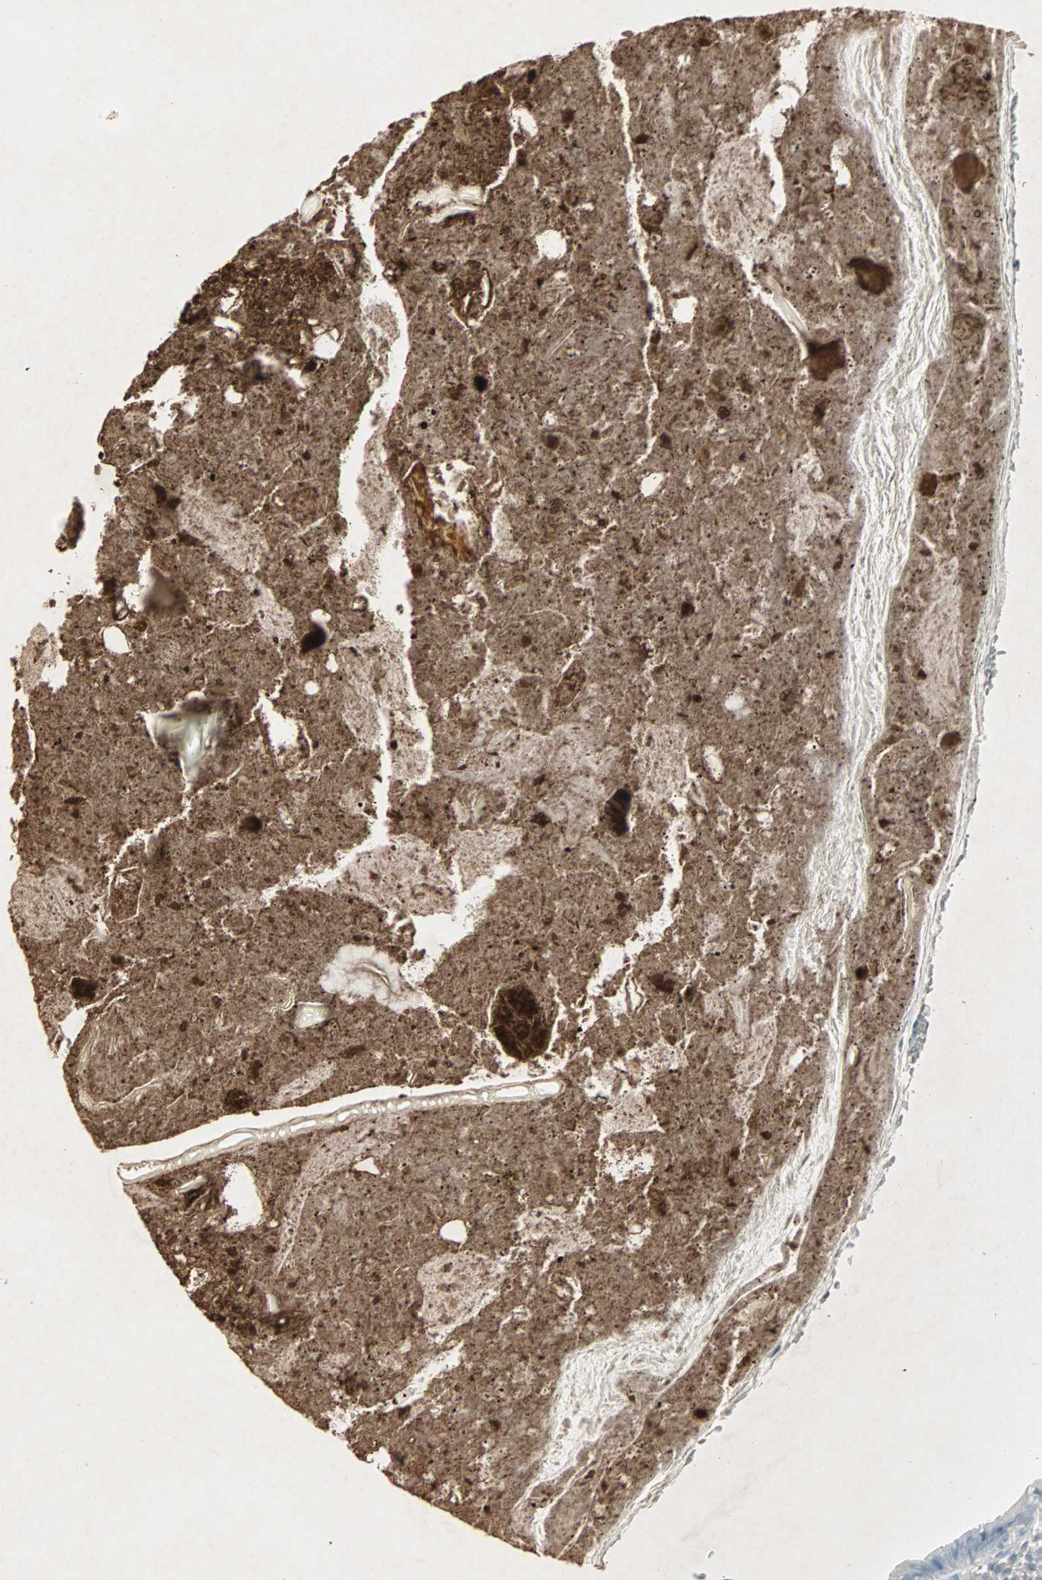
{"staining": {"intensity": "negative", "quantity": "none", "location": "none"}, "tissue": "appendix", "cell_type": "Glandular cells", "image_type": "normal", "snomed": [{"axis": "morphology", "description": "Normal tissue, NOS"}, {"axis": "topography", "description": "Appendix"}], "caption": "An immunohistochemistry photomicrograph of benign appendix is shown. There is no staining in glandular cells of appendix. (Stains: DAB (3,3'-diaminobenzidine) IHC with hematoxylin counter stain, Microscopy: brightfield microscopy at high magnification).", "gene": "LANCL3", "patient": {"sex": "female", "age": 10}}